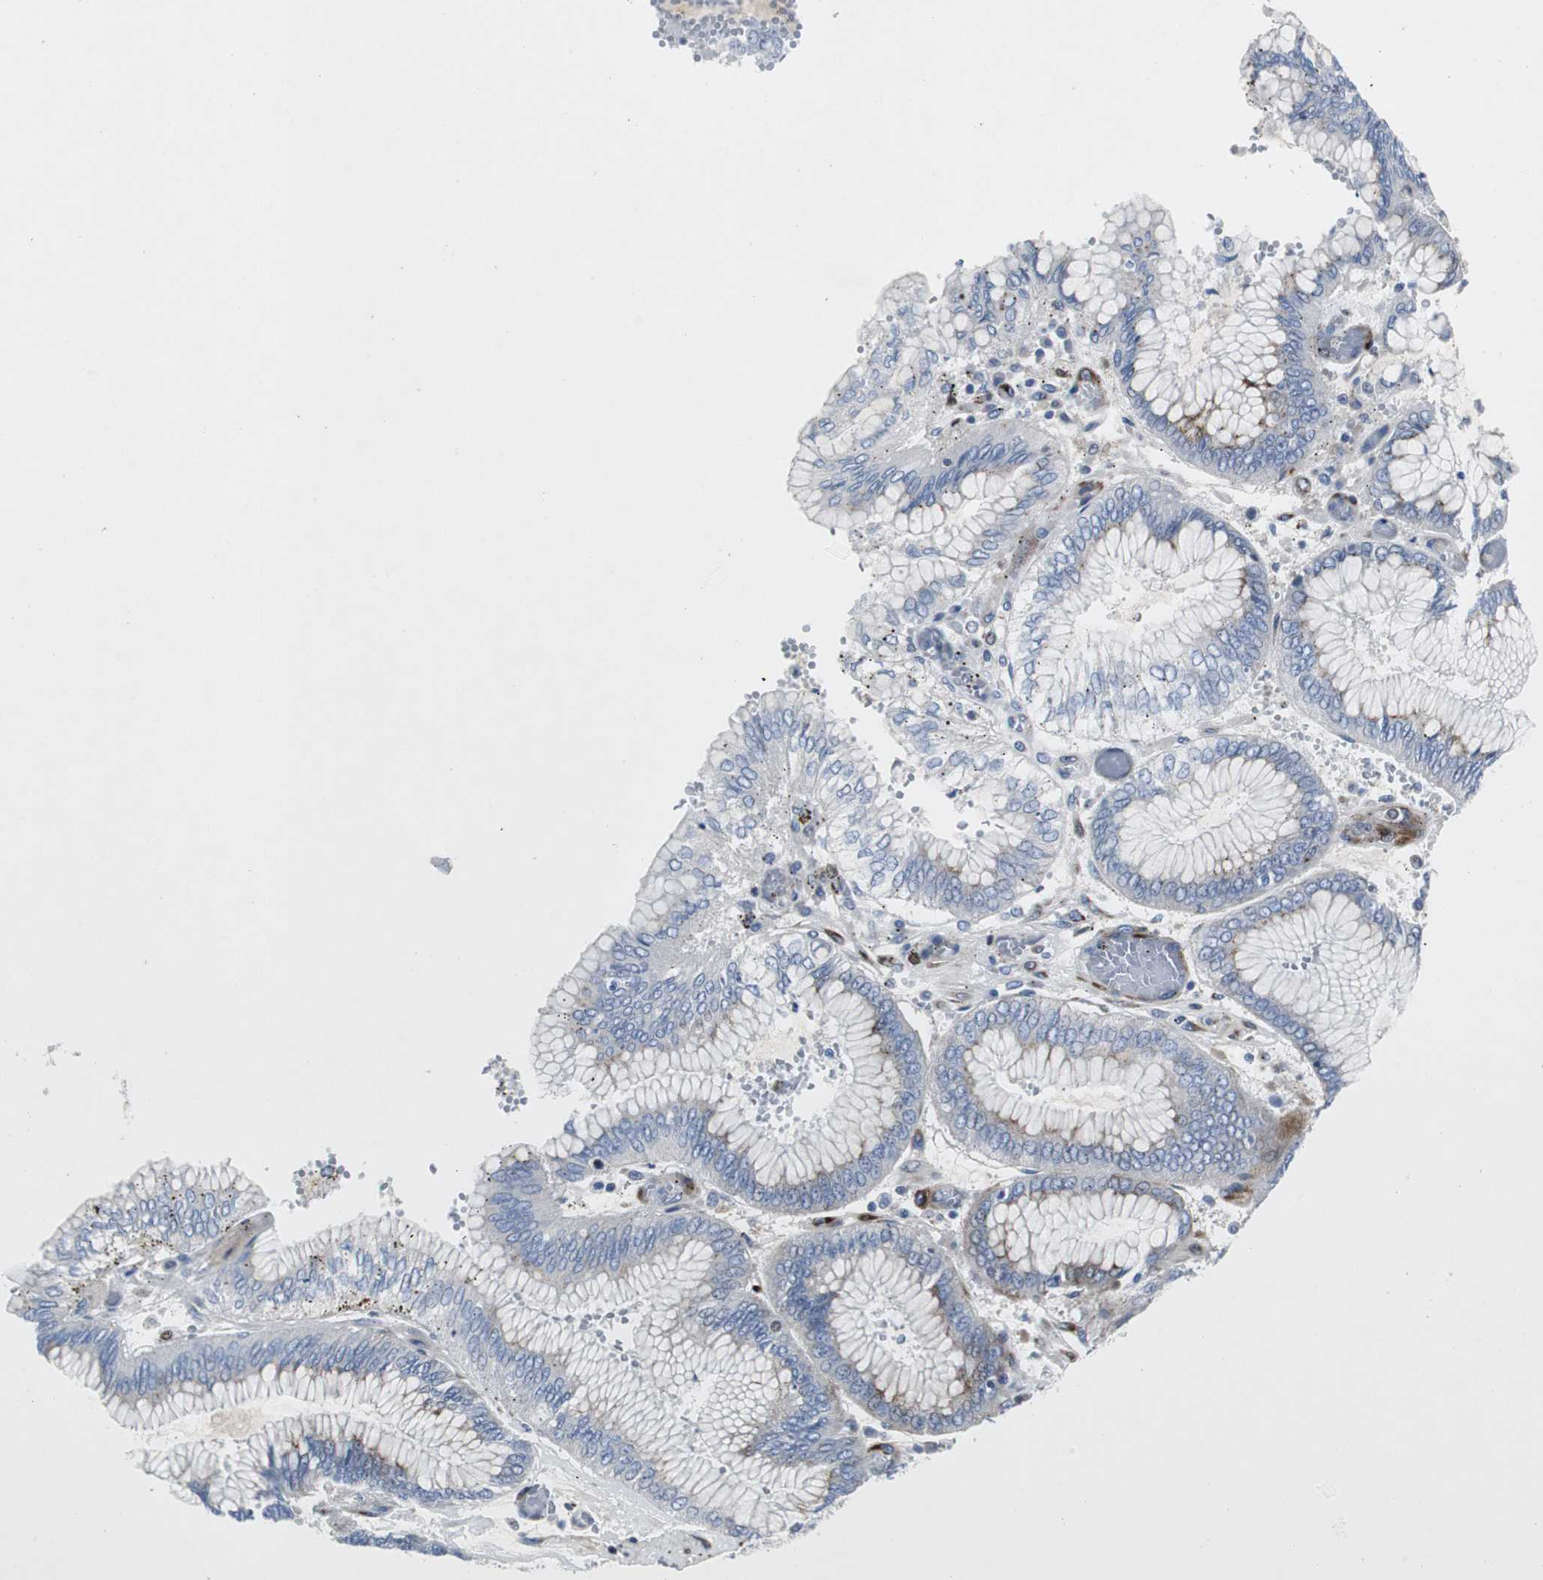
{"staining": {"intensity": "moderate", "quantity": "25%-75%", "location": "cytoplasmic/membranous"}, "tissue": "stomach cancer", "cell_type": "Tumor cells", "image_type": "cancer", "snomed": [{"axis": "morphology", "description": "Normal tissue, NOS"}, {"axis": "morphology", "description": "Adenocarcinoma, NOS"}, {"axis": "topography", "description": "Stomach, upper"}, {"axis": "topography", "description": "Stomach"}], "caption": "Immunohistochemical staining of human stomach cancer (adenocarcinoma) demonstrates medium levels of moderate cytoplasmic/membranous expression in approximately 25%-75% of tumor cells.", "gene": "BBC3", "patient": {"sex": "male", "age": 76}}